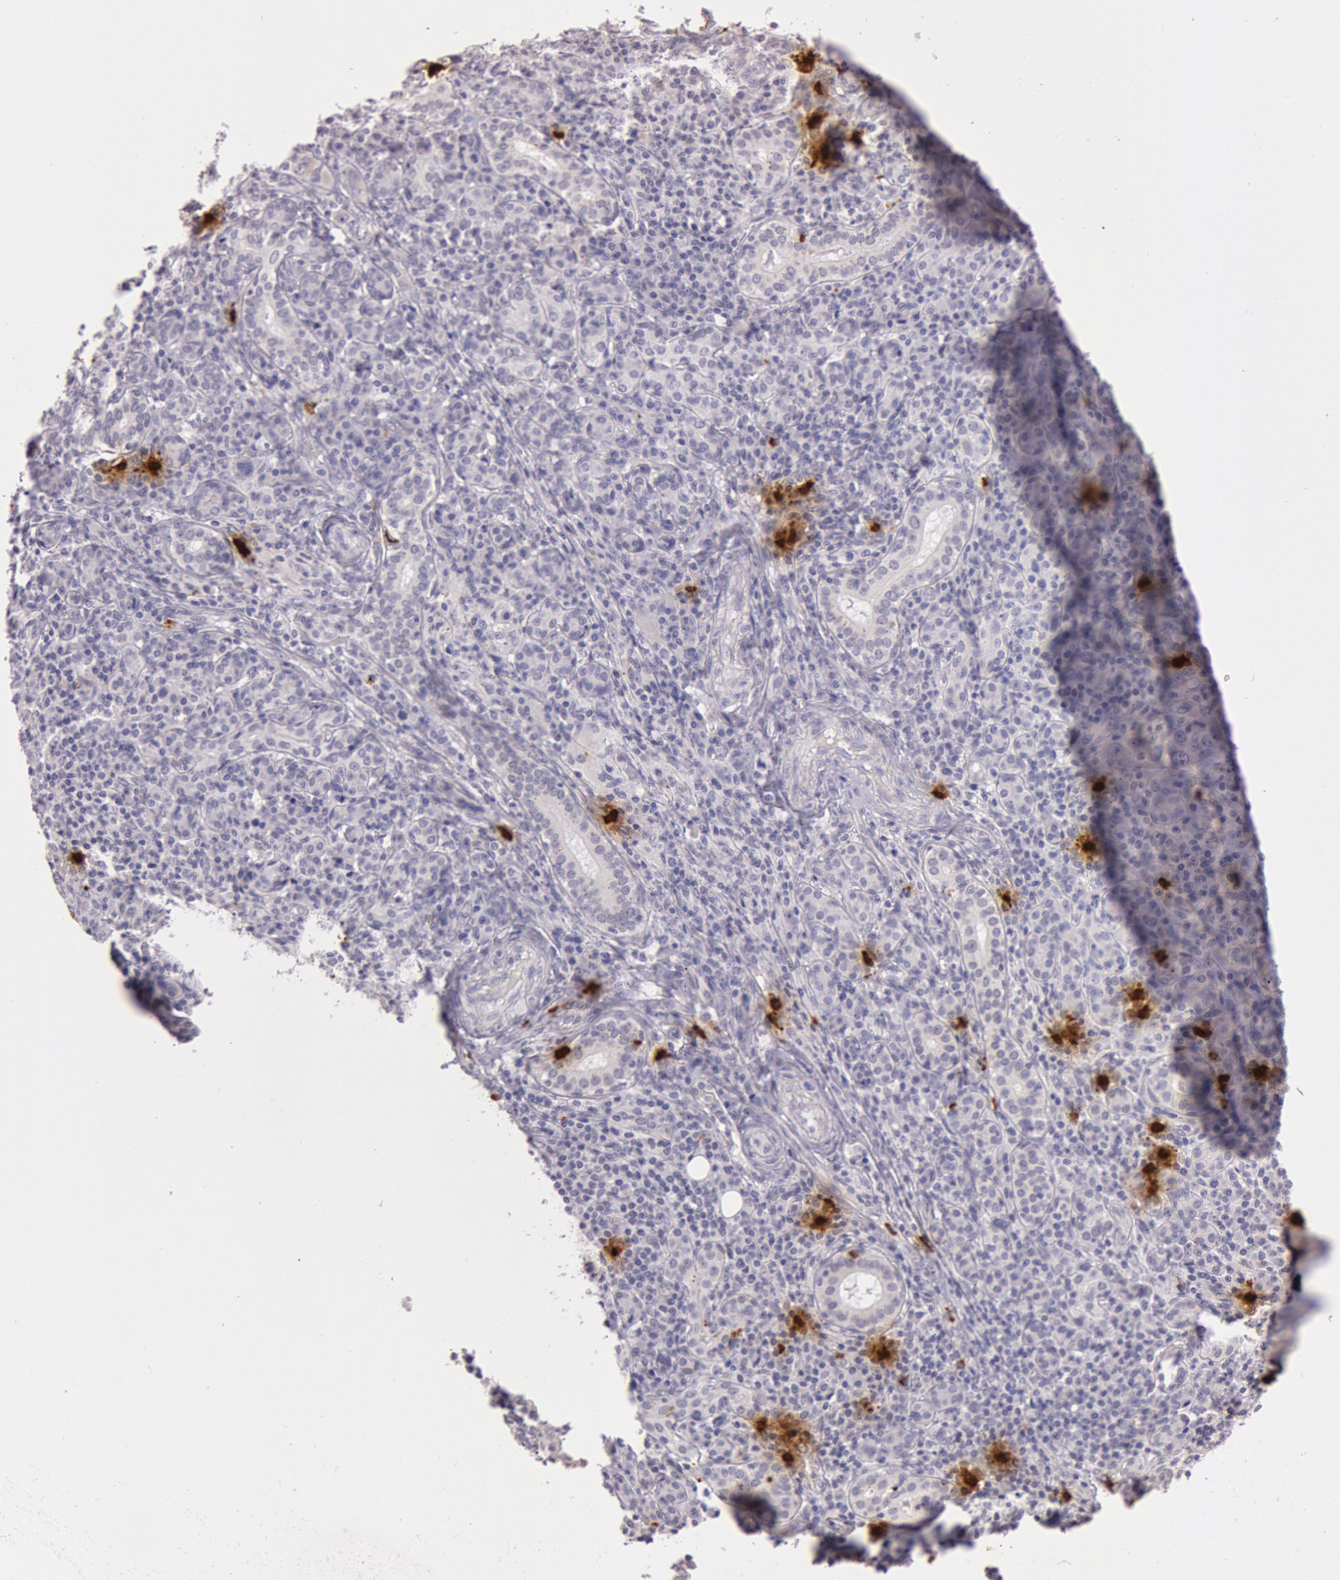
{"staining": {"intensity": "negative", "quantity": "none", "location": "none"}, "tissue": "skin cancer", "cell_type": "Tumor cells", "image_type": "cancer", "snomed": [{"axis": "morphology", "description": "Squamous cell carcinoma, NOS"}, {"axis": "topography", "description": "Skin"}], "caption": "High power microscopy histopathology image of an IHC photomicrograph of skin squamous cell carcinoma, revealing no significant staining in tumor cells.", "gene": "KDM6A", "patient": {"sex": "male", "age": 84}}